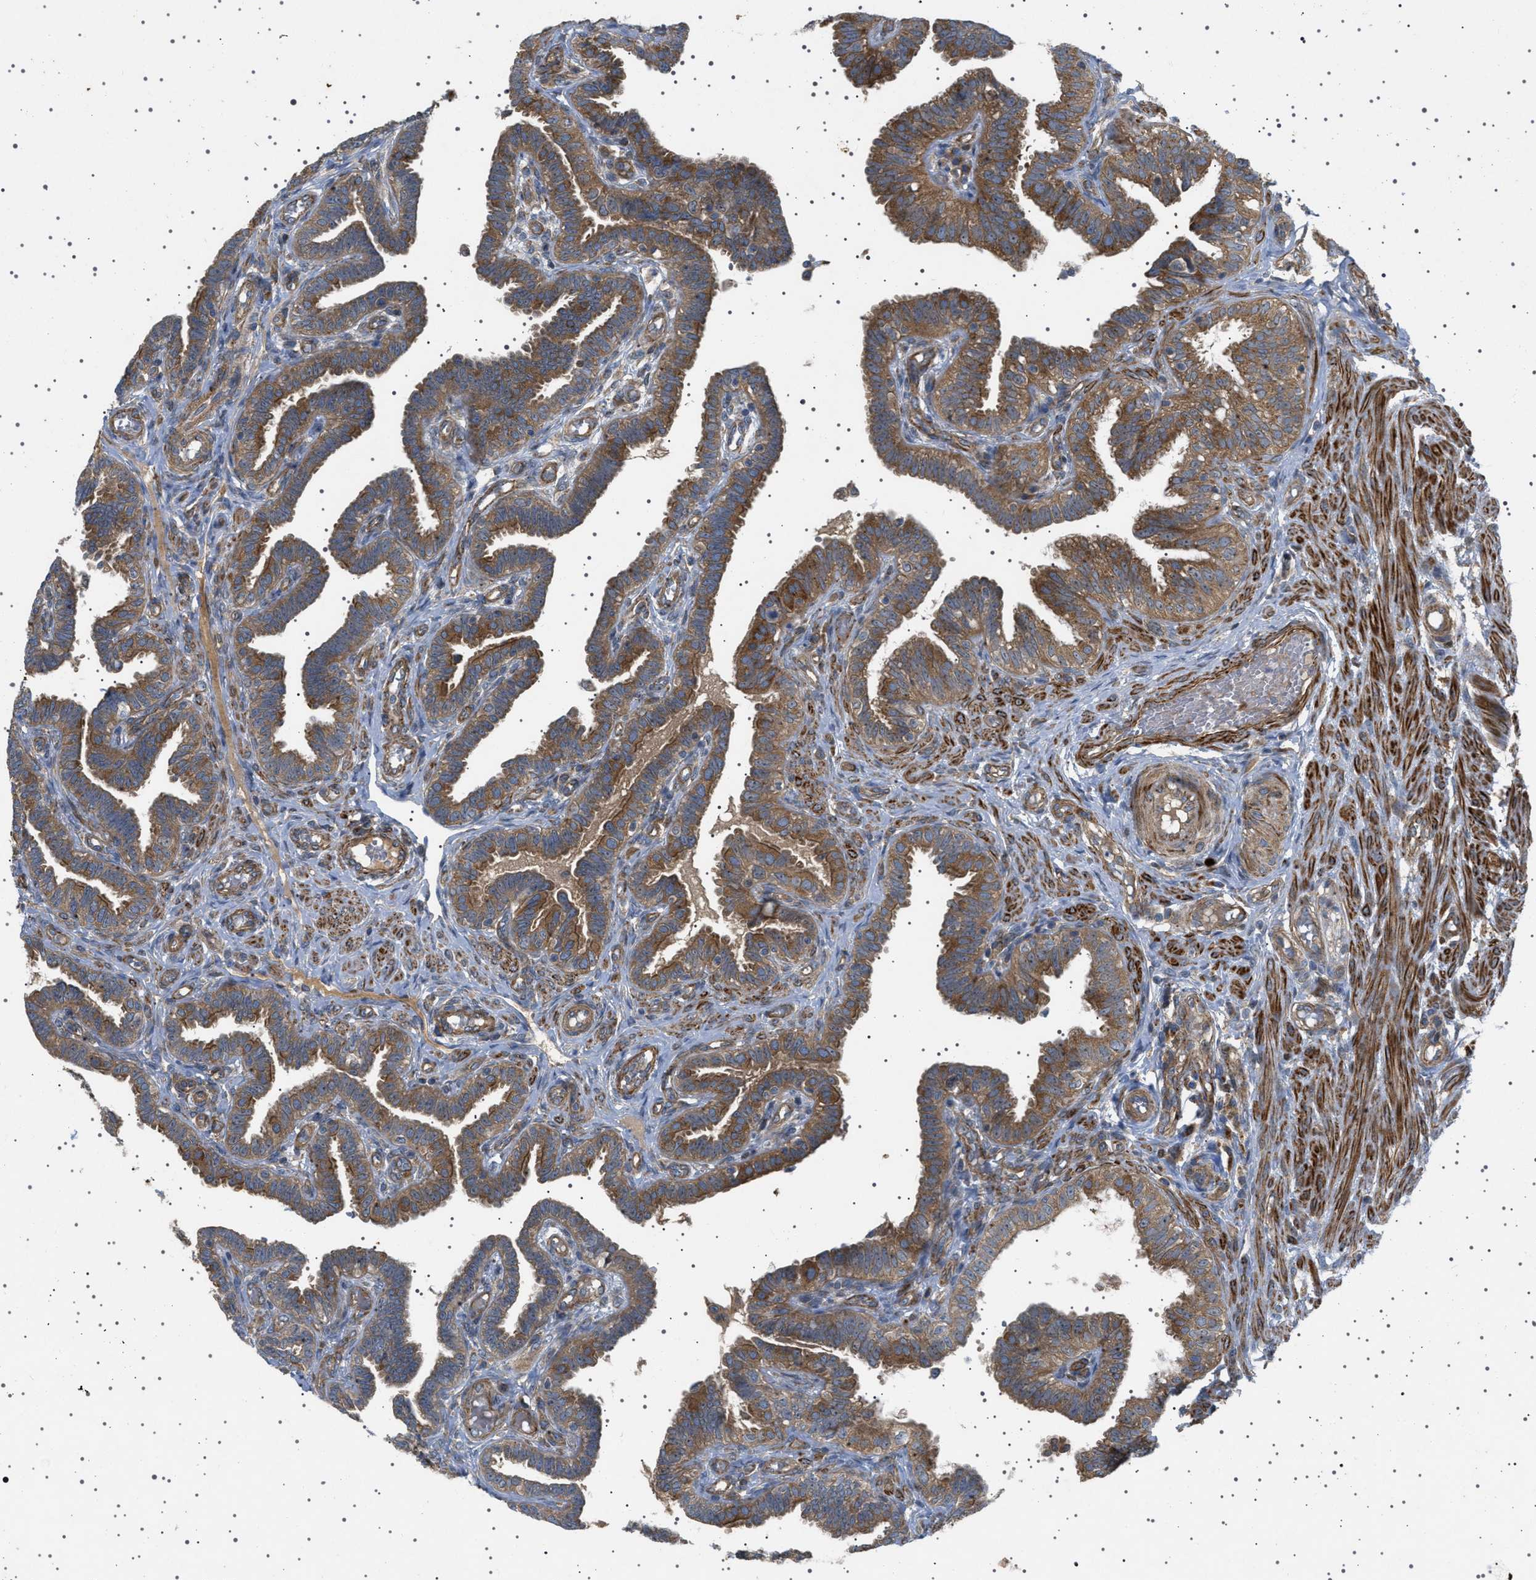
{"staining": {"intensity": "moderate", "quantity": ">75%", "location": "cytoplasmic/membranous"}, "tissue": "fallopian tube", "cell_type": "Glandular cells", "image_type": "normal", "snomed": [{"axis": "morphology", "description": "Normal tissue, NOS"}, {"axis": "topography", "description": "Fallopian tube"}, {"axis": "topography", "description": "Placenta"}], "caption": "Fallopian tube stained with immunohistochemistry reveals moderate cytoplasmic/membranous staining in approximately >75% of glandular cells.", "gene": "CCDC186", "patient": {"sex": "female", "age": 34}}